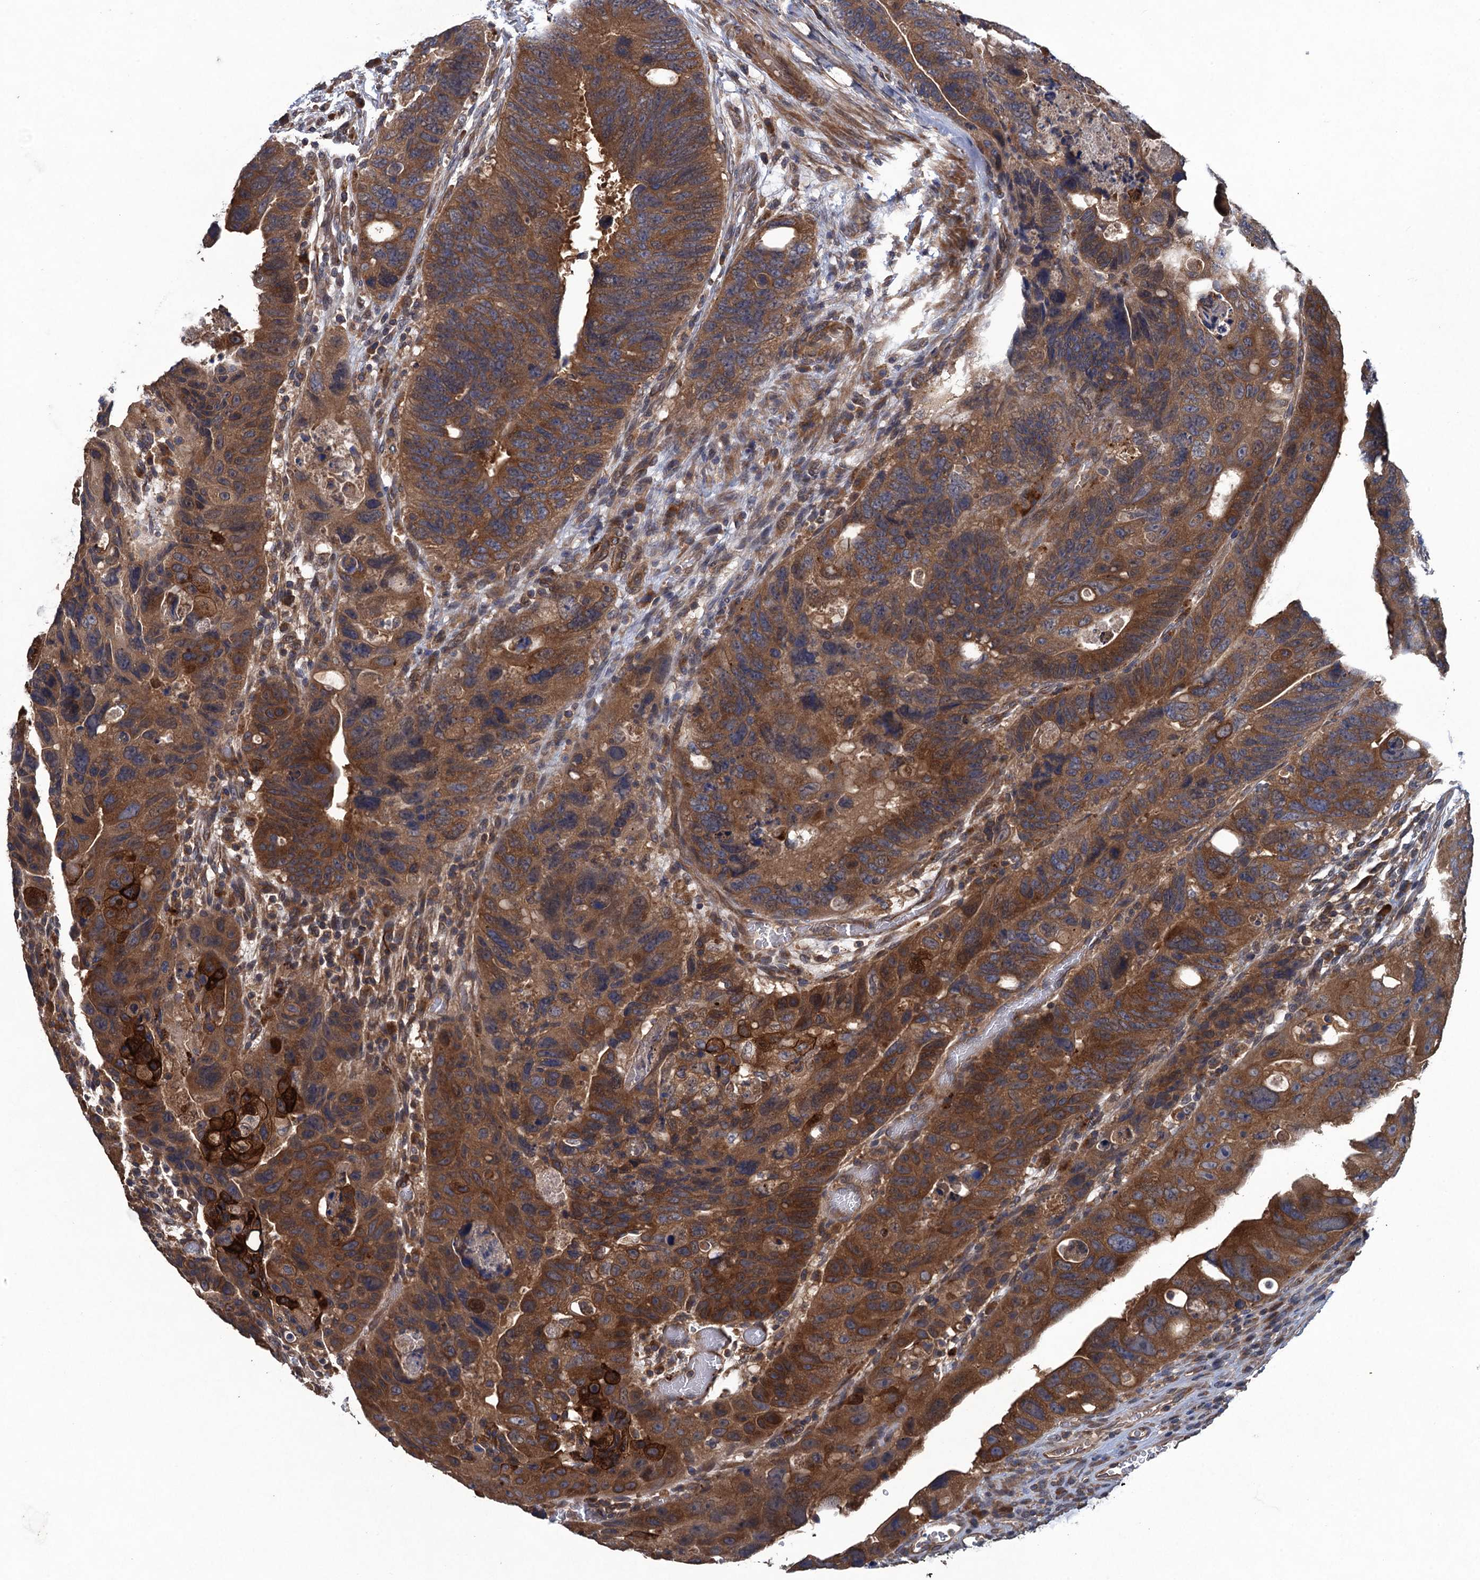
{"staining": {"intensity": "moderate", "quantity": ">75%", "location": "cytoplasmic/membranous"}, "tissue": "colorectal cancer", "cell_type": "Tumor cells", "image_type": "cancer", "snomed": [{"axis": "morphology", "description": "Adenocarcinoma, NOS"}, {"axis": "topography", "description": "Rectum"}], "caption": "A brown stain shows moderate cytoplasmic/membranous staining of a protein in human colorectal adenocarcinoma tumor cells. The staining was performed using DAB to visualize the protein expression in brown, while the nuclei were stained in blue with hematoxylin (Magnification: 20x).", "gene": "CNTN5", "patient": {"sex": "male", "age": 59}}